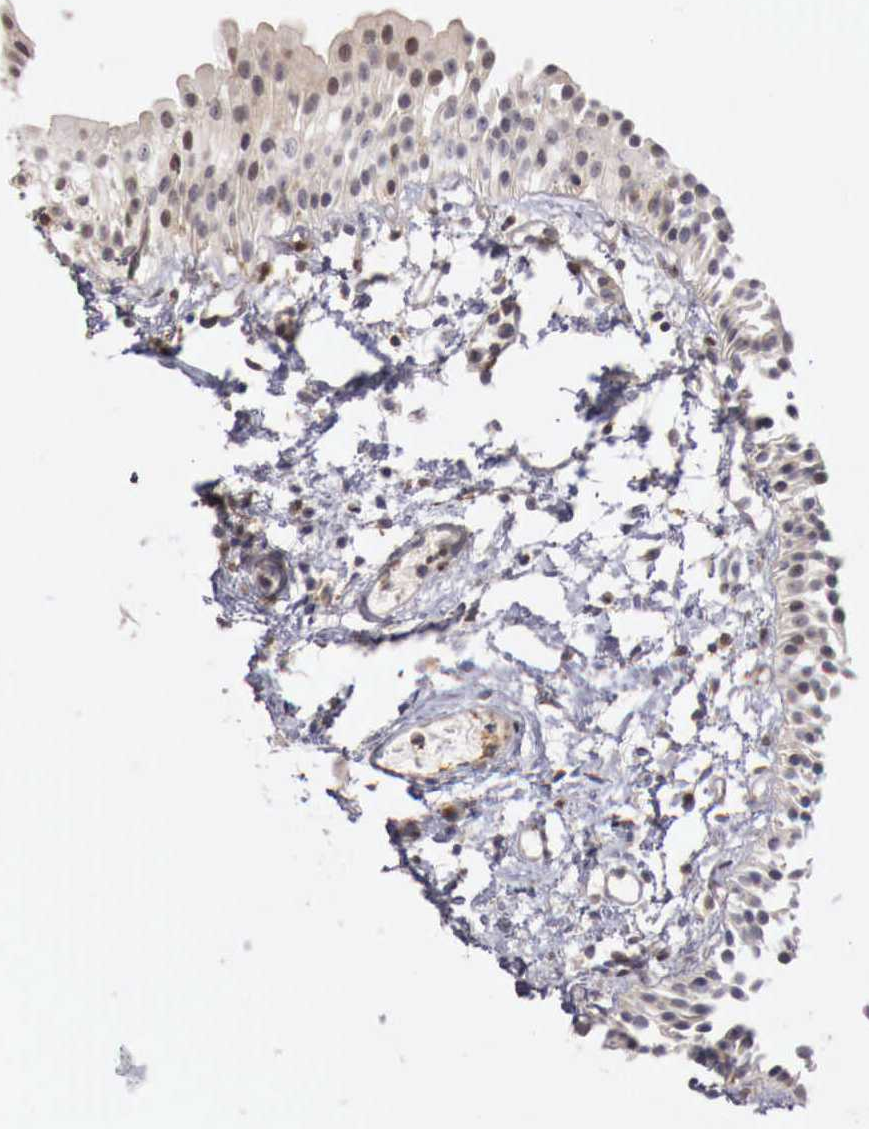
{"staining": {"intensity": "moderate", "quantity": "<25%", "location": "nuclear"}, "tissue": "urinary bladder", "cell_type": "Urothelial cells", "image_type": "normal", "snomed": [{"axis": "morphology", "description": "Normal tissue, NOS"}, {"axis": "topography", "description": "Urinary bladder"}], "caption": "Immunohistochemistry (DAB) staining of benign human urinary bladder shows moderate nuclear protein expression in approximately <25% of urothelial cells. (IHC, brightfield microscopy, high magnification).", "gene": "KHDRBS2", "patient": {"sex": "male", "age": 48}}